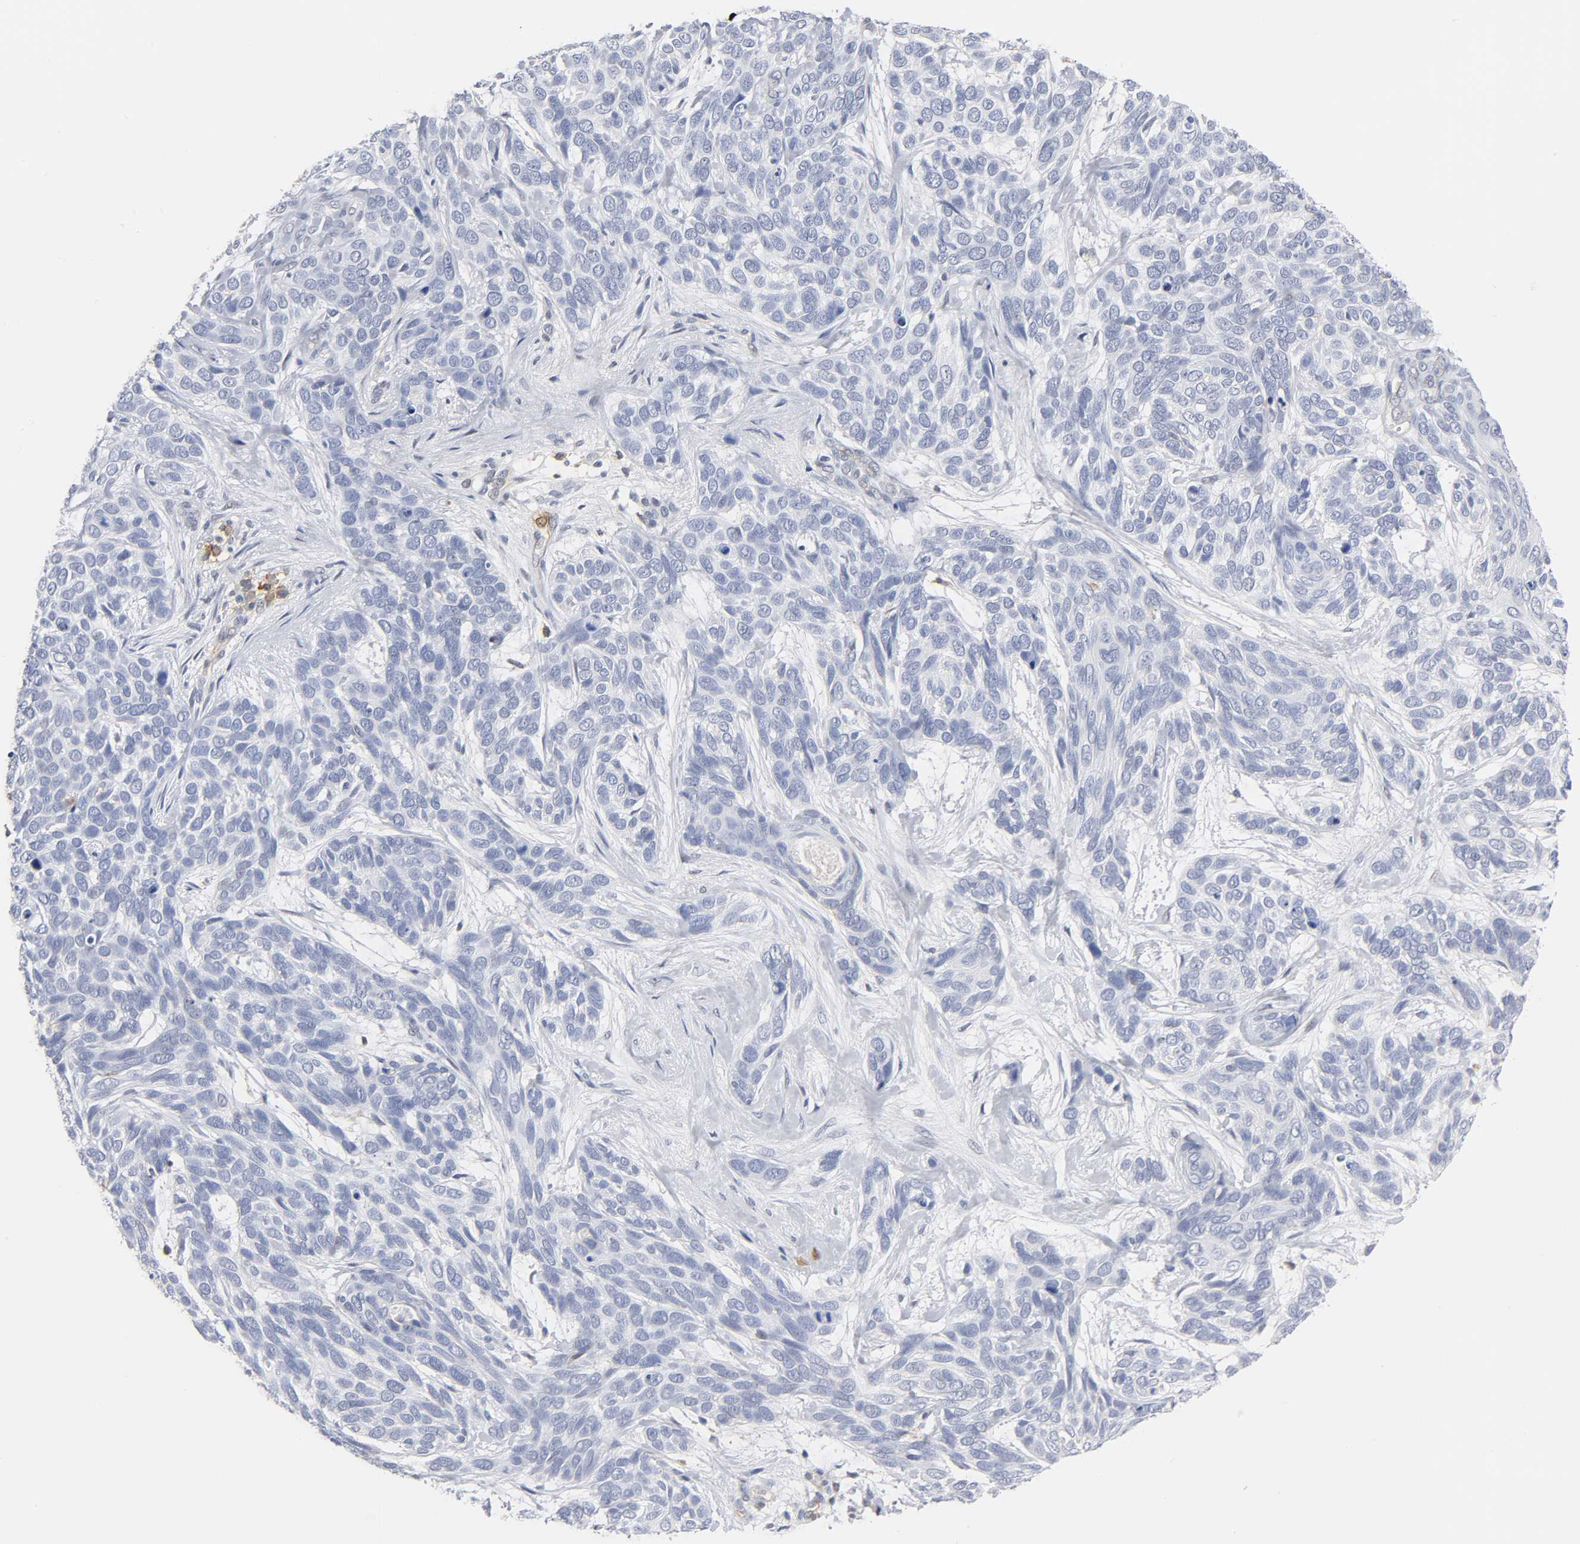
{"staining": {"intensity": "negative", "quantity": "none", "location": "none"}, "tissue": "skin cancer", "cell_type": "Tumor cells", "image_type": "cancer", "snomed": [{"axis": "morphology", "description": "Basal cell carcinoma"}, {"axis": "topography", "description": "Skin"}], "caption": "This is an immunohistochemistry (IHC) micrograph of human skin cancer (basal cell carcinoma). There is no expression in tumor cells.", "gene": "ICAM1", "patient": {"sex": "male", "age": 87}}